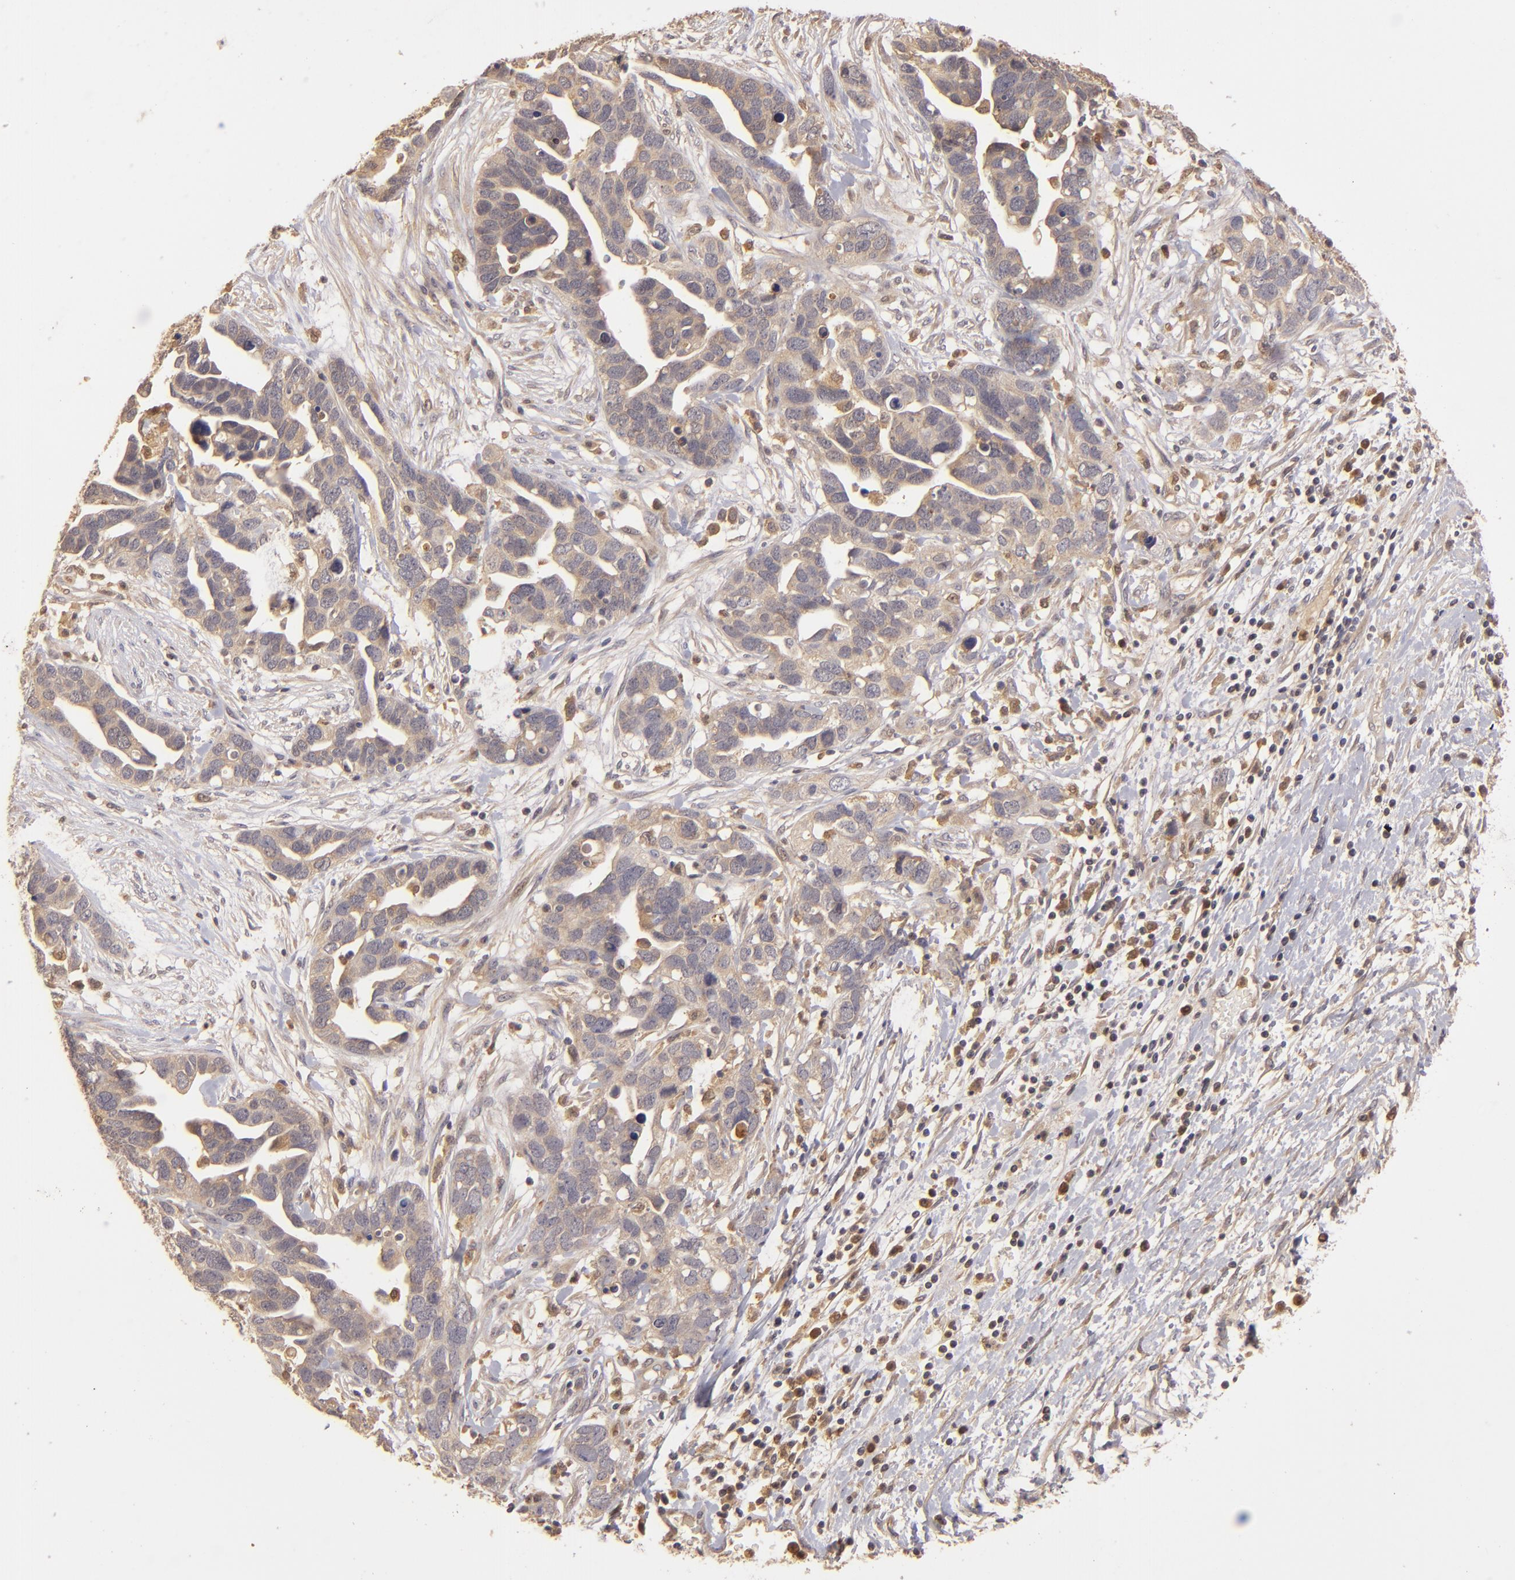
{"staining": {"intensity": "weak", "quantity": ">75%", "location": "cytoplasmic/membranous"}, "tissue": "ovarian cancer", "cell_type": "Tumor cells", "image_type": "cancer", "snomed": [{"axis": "morphology", "description": "Cystadenocarcinoma, serous, NOS"}, {"axis": "topography", "description": "Ovary"}], "caption": "This micrograph demonstrates ovarian serous cystadenocarcinoma stained with immunohistochemistry (IHC) to label a protein in brown. The cytoplasmic/membranous of tumor cells show weak positivity for the protein. Nuclei are counter-stained blue.", "gene": "PRKCD", "patient": {"sex": "female", "age": 54}}